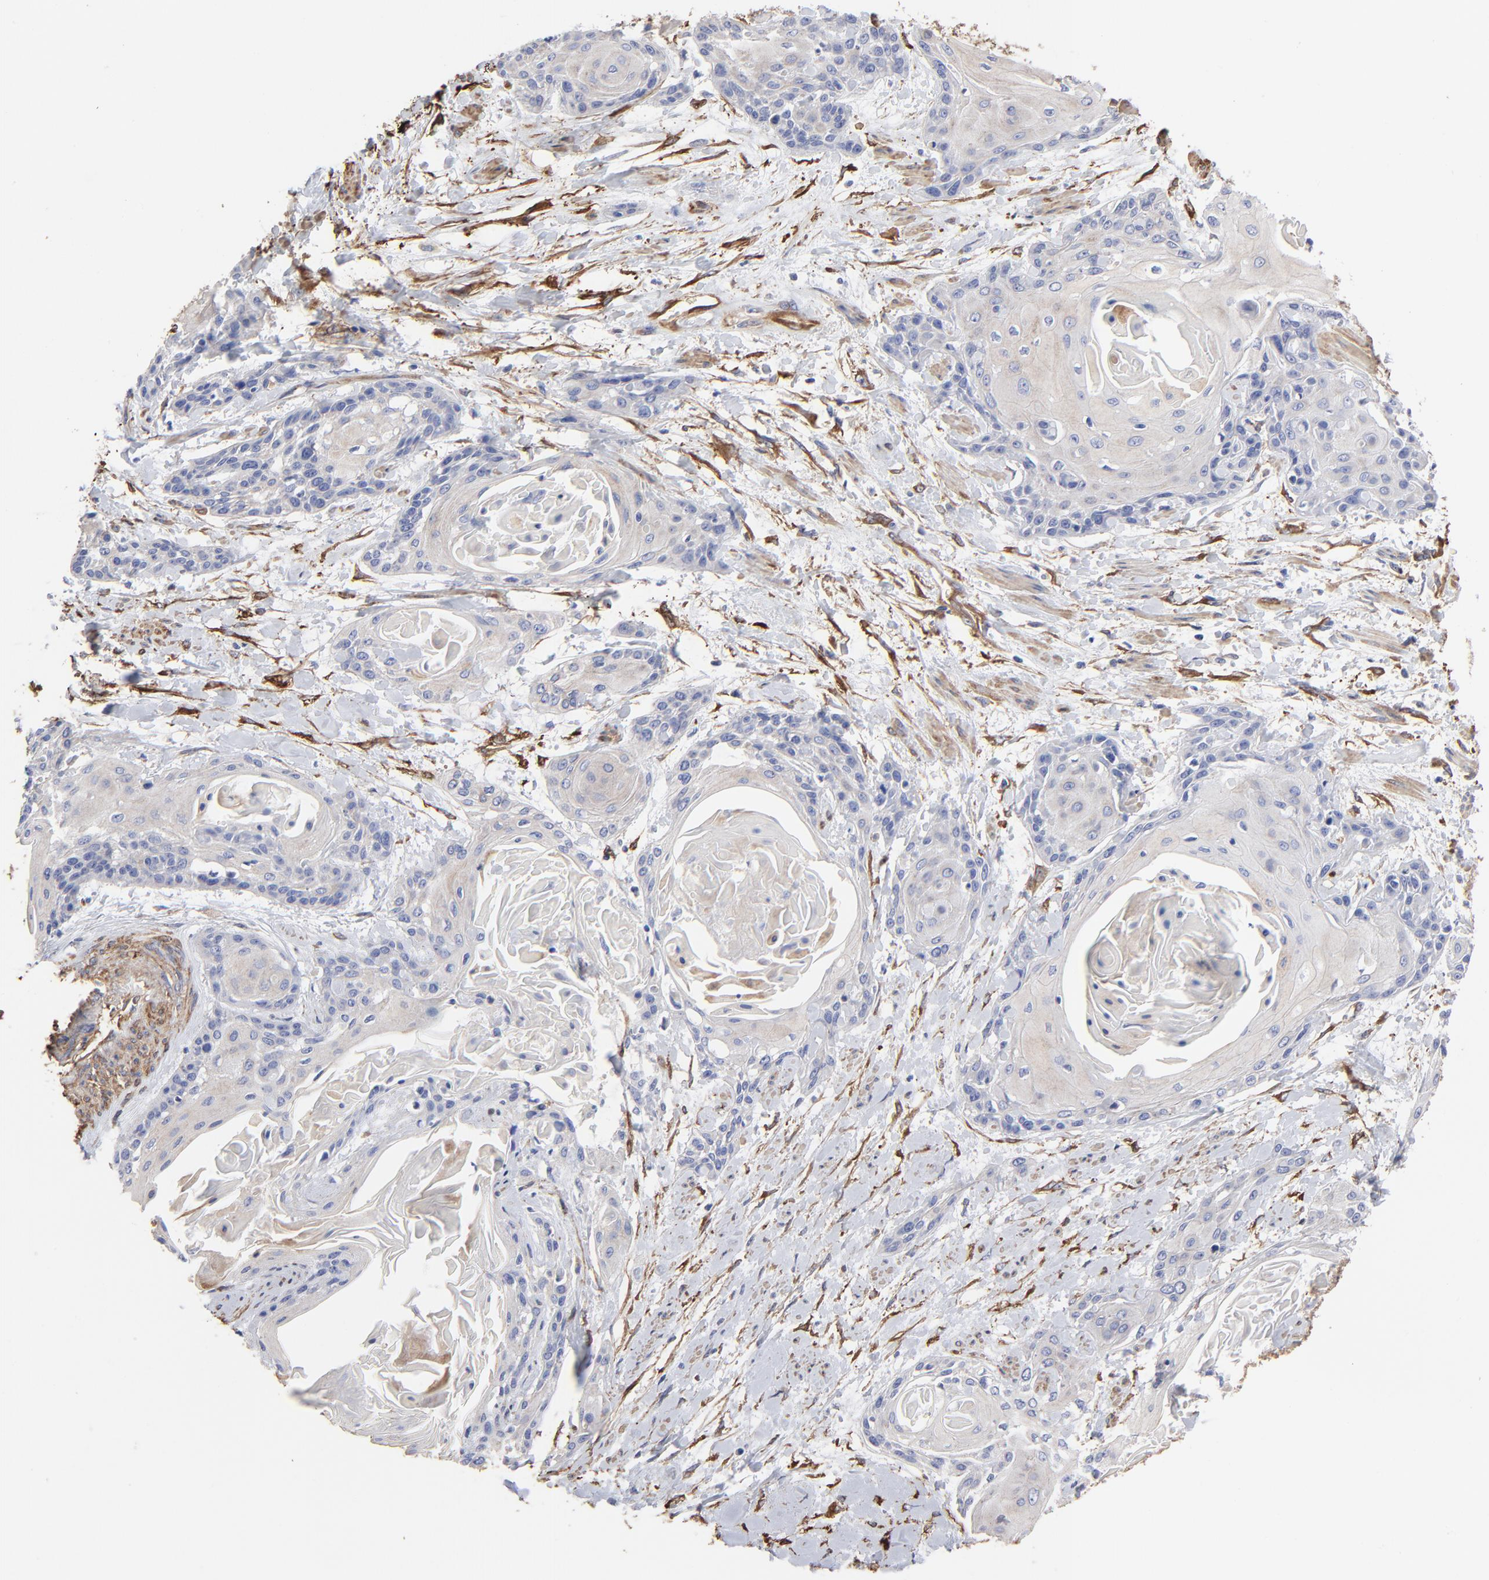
{"staining": {"intensity": "negative", "quantity": "none", "location": "none"}, "tissue": "cervical cancer", "cell_type": "Tumor cells", "image_type": "cancer", "snomed": [{"axis": "morphology", "description": "Squamous cell carcinoma, NOS"}, {"axis": "topography", "description": "Cervix"}], "caption": "This is an IHC micrograph of human cervical cancer. There is no staining in tumor cells.", "gene": "CILP", "patient": {"sex": "female", "age": 57}}